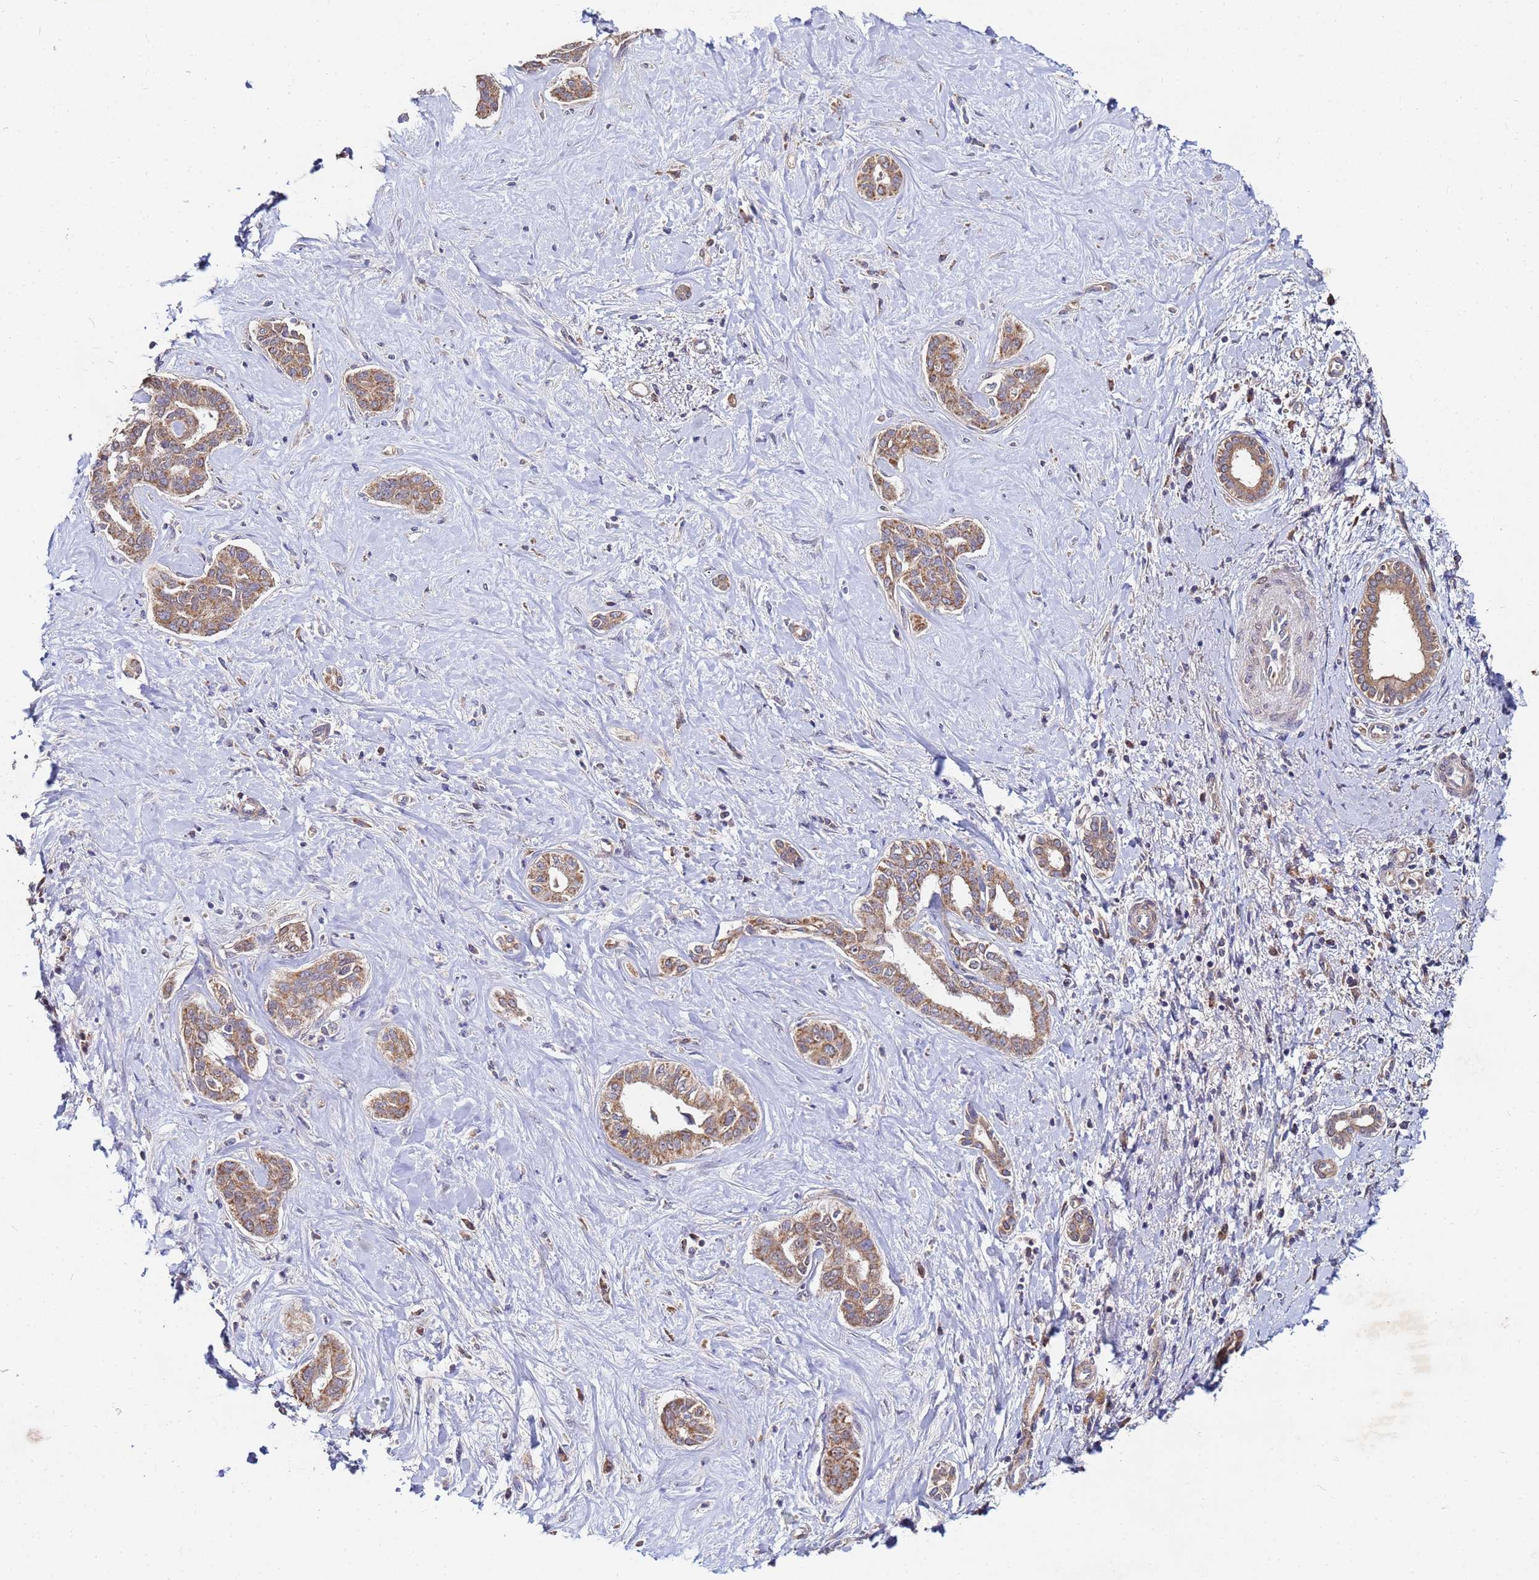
{"staining": {"intensity": "moderate", "quantity": ">75%", "location": "cytoplasmic/membranous"}, "tissue": "liver cancer", "cell_type": "Tumor cells", "image_type": "cancer", "snomed": [{"axis": "morphology", "description": "Cholangiocarcinoma"}, {"axis": "topography", "description": "Liver"}], "caption": "Liver cholangiocarcinoma stained with a protein marker displays moderate staining in tumor cells.", "gene": "C5orf34", "patient": {"sex": "female", "age": 77}}